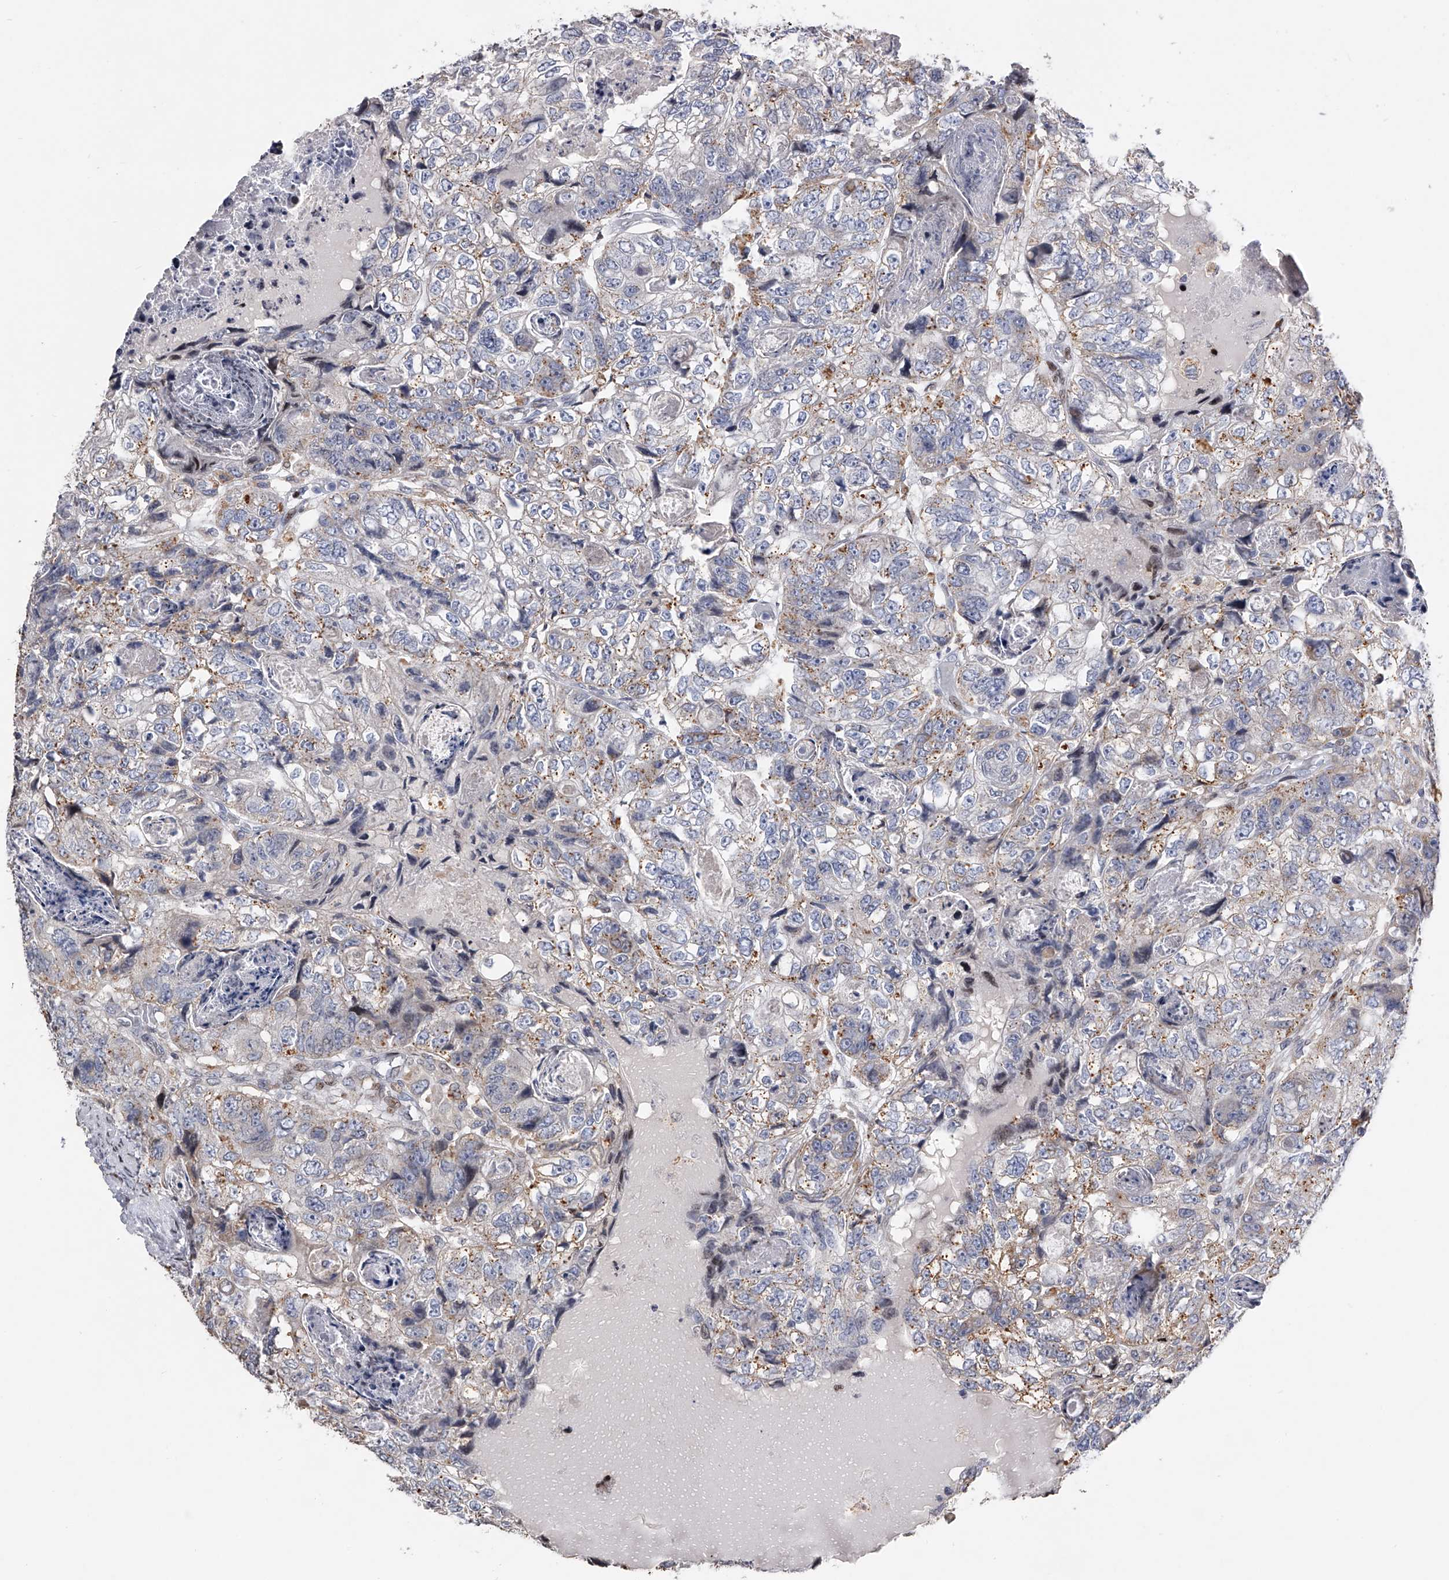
{"staining": {"intensity": "negative", "quantity": "none", "location": "none"}, "tissue": "colorectal cancer", "cell_type": "Tumor cells", "image_type": "cancer", "snomed": [{"axis": "morphology", "description": "Adenocarcinoma, NOS"}, {"axis": "topography", "description": "Rectum"}], "caption": "DAB immunohistochemical staining of adenocarcinoma (colorectal) exhibits no significant expression in tumor cells.", "gene": "RWDD2A", "patient": {"sex": "male", "age": 59}}